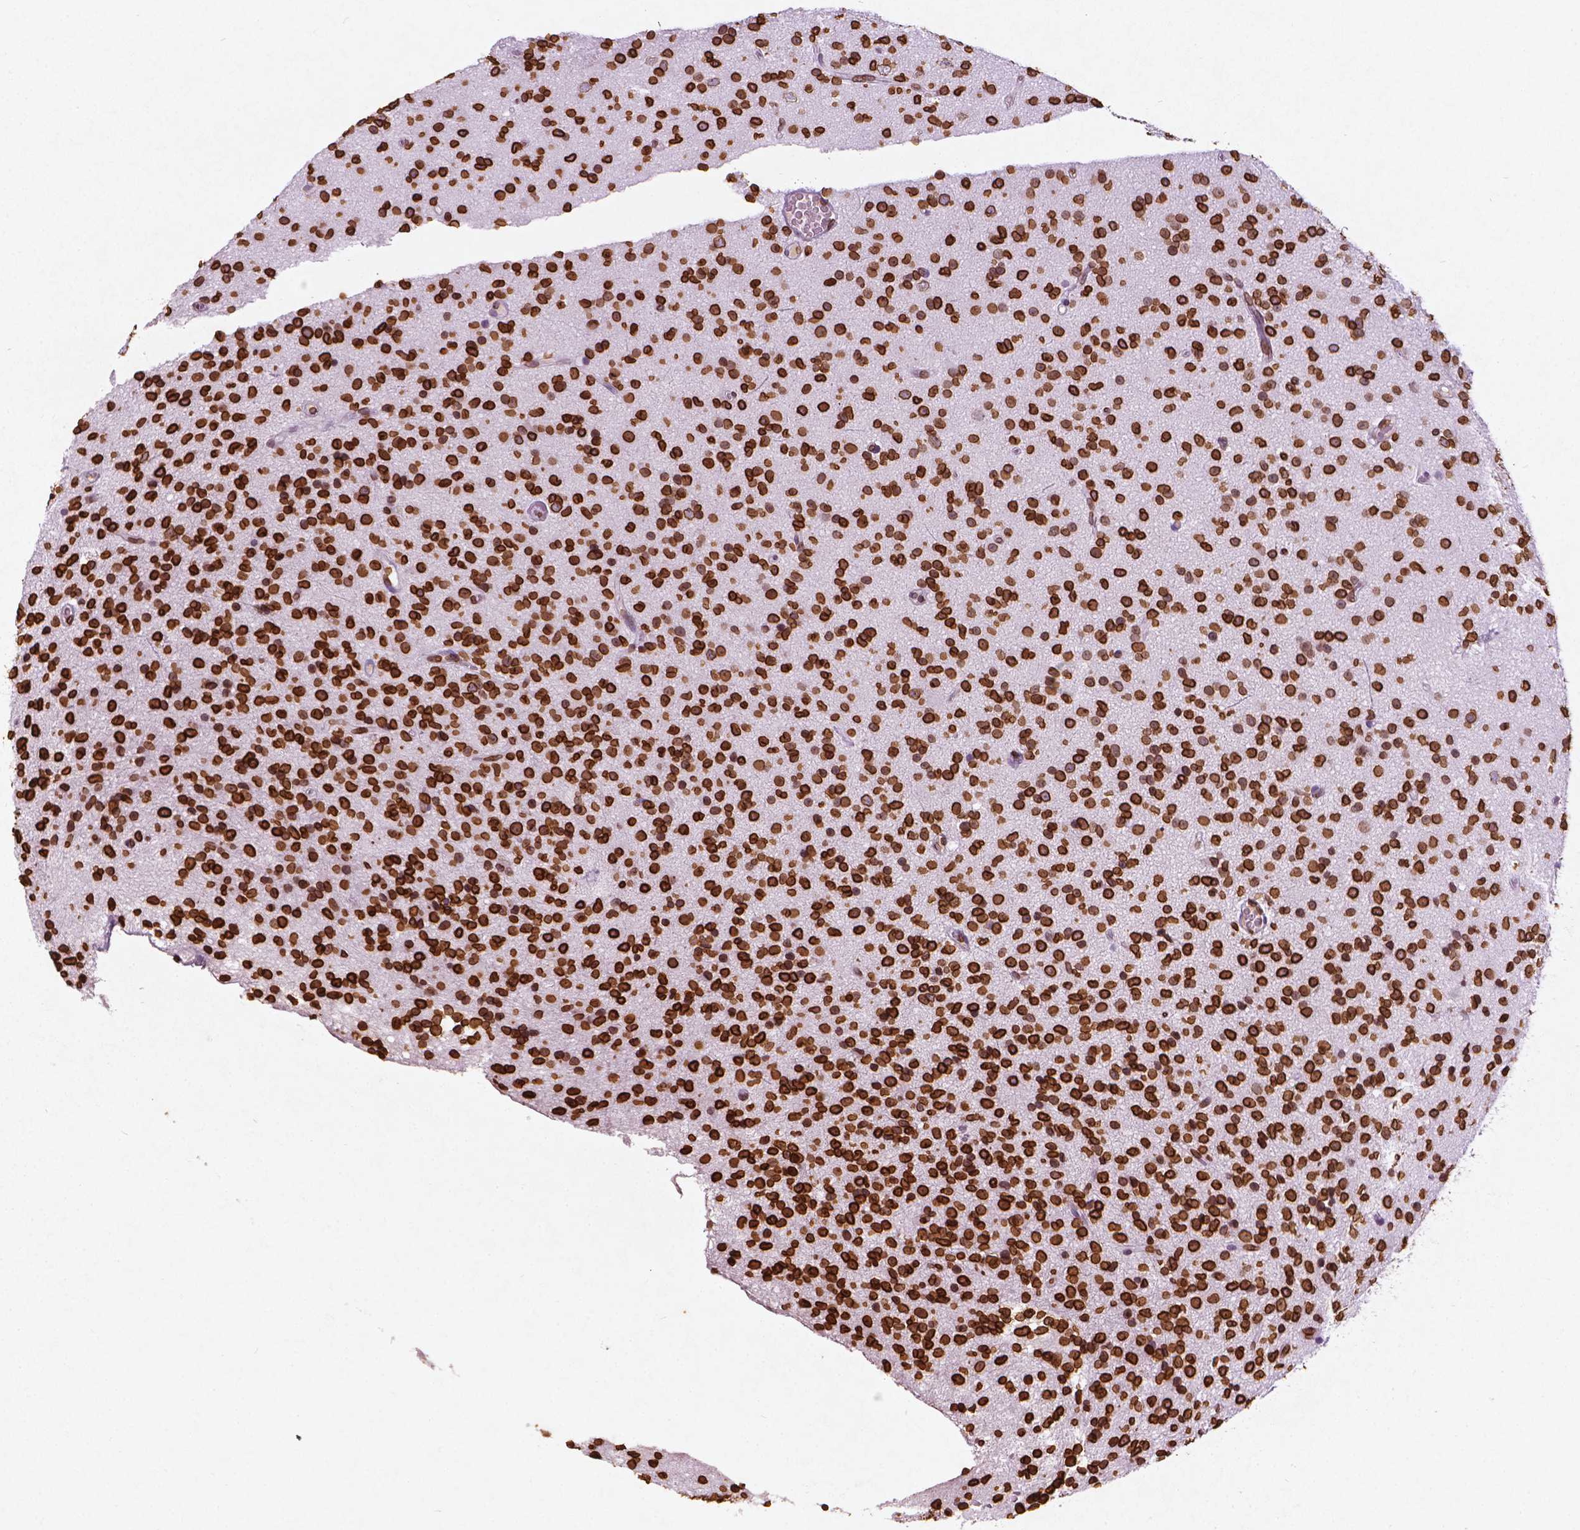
{"staining": {"intensity": "strong", "quantity": ">75%", "location": "cytoplasmic/membranous,nuclear"}, "tissue": "glioma", "cell_type": "Tumor cells", "image_type": "cancer", "snomed": [{"axis": "morphology", "description": "Glioma, malignant, High grade"}, {"axis": "topography", "description": "Brain"}], "caption": "A high amount of strong cytoplasmic/membranous and nuclear positivity is present in about >75% of tumor cells in glioma tissue. (IHC, brightfield microscopy, high magnification).", "gene": "LMNB1", "patient": {"sex": "male", "age": 36}}